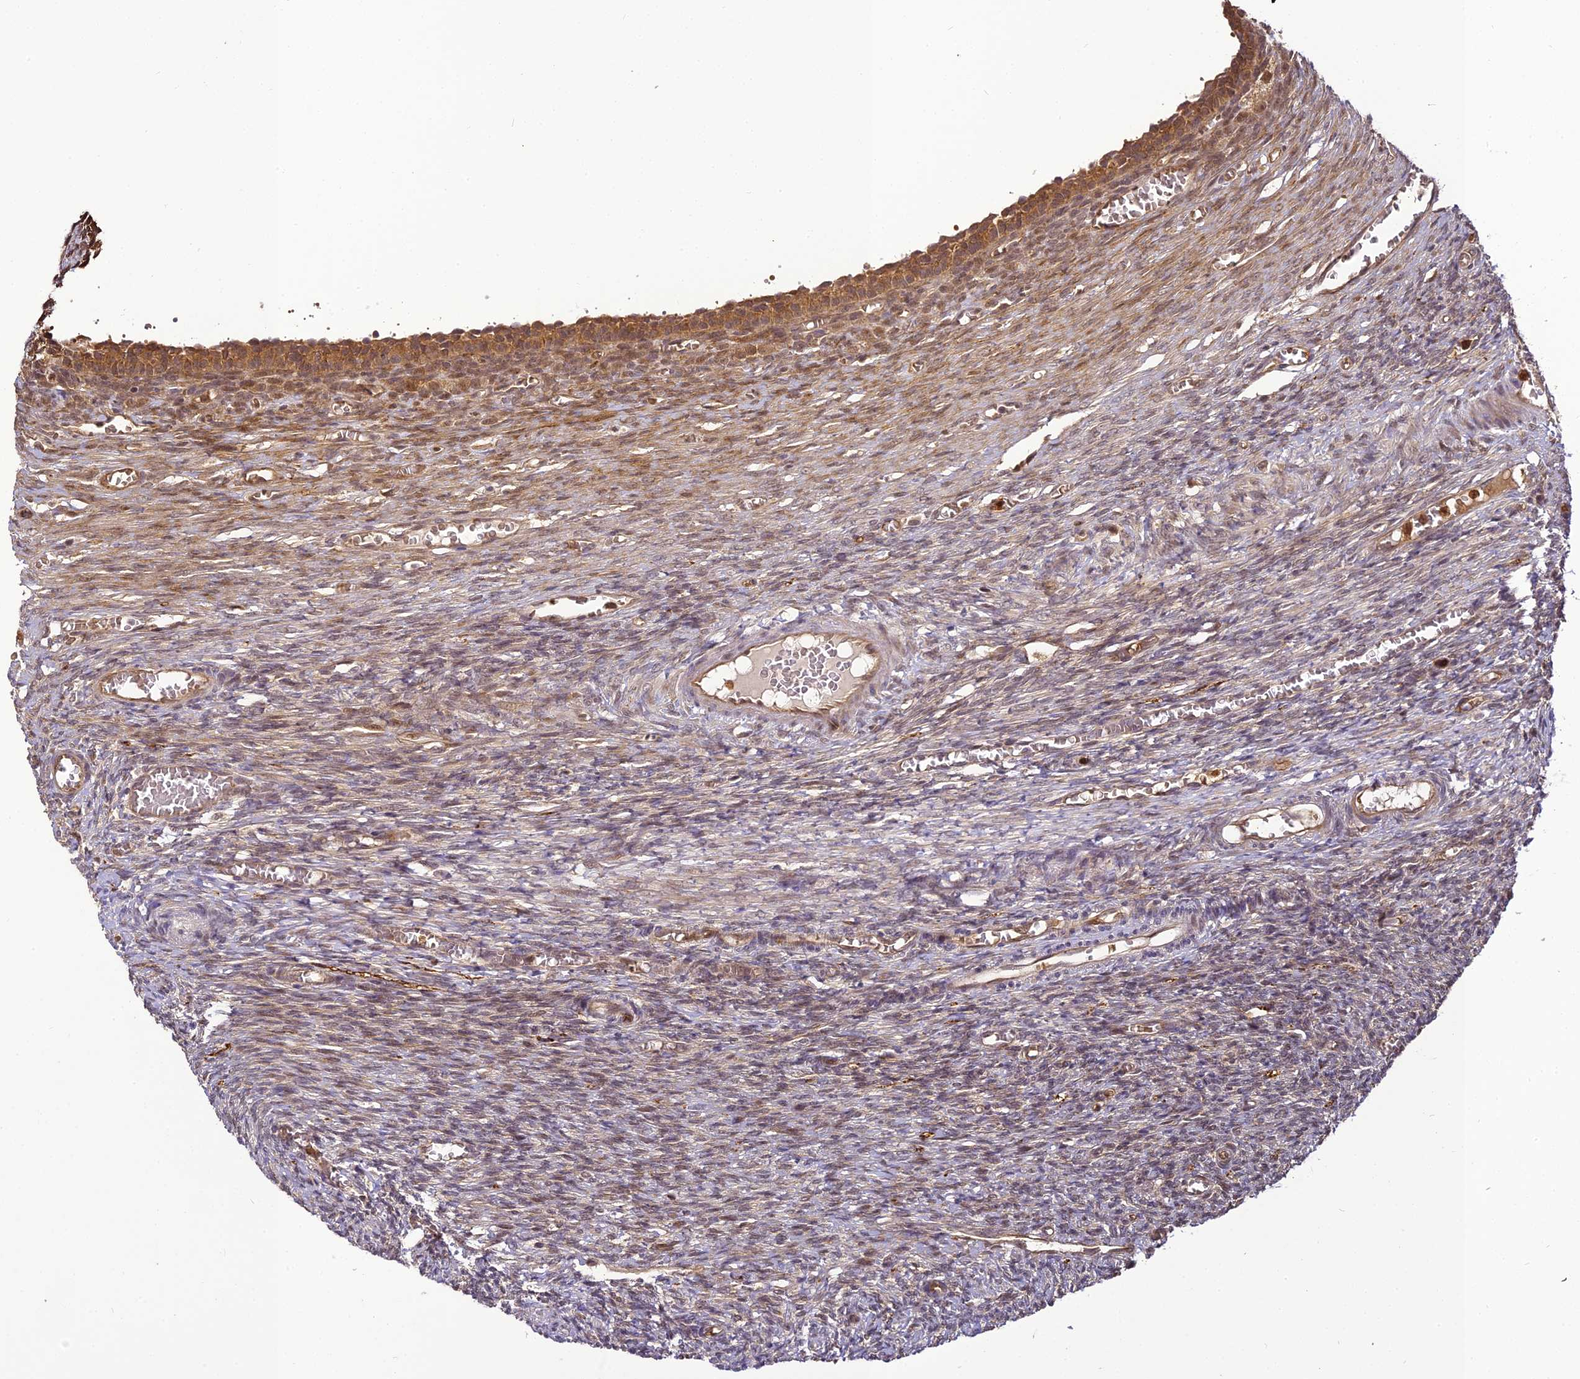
{"staining": {"intensity": "strong", "quantity": ">75%", "location": "cytoplasmic/membranous"}, "tissue": "ovary", "cell_type": "Follicle cells", "image_type": "normal", "snomed": [{"axis": "morphology", "description": "Normal tissue, NOS"}, {"axis": "topography", "description": "Ovary"}], "caption": "A high-resolution histopathology image shows IHC staining of normal ovary, which displays strong cytoplasmic/membranous staining in approximately >75% of follicle cells.", "gene": "BCDIN3D", "patient": {"sex": "female", "age": 27}}